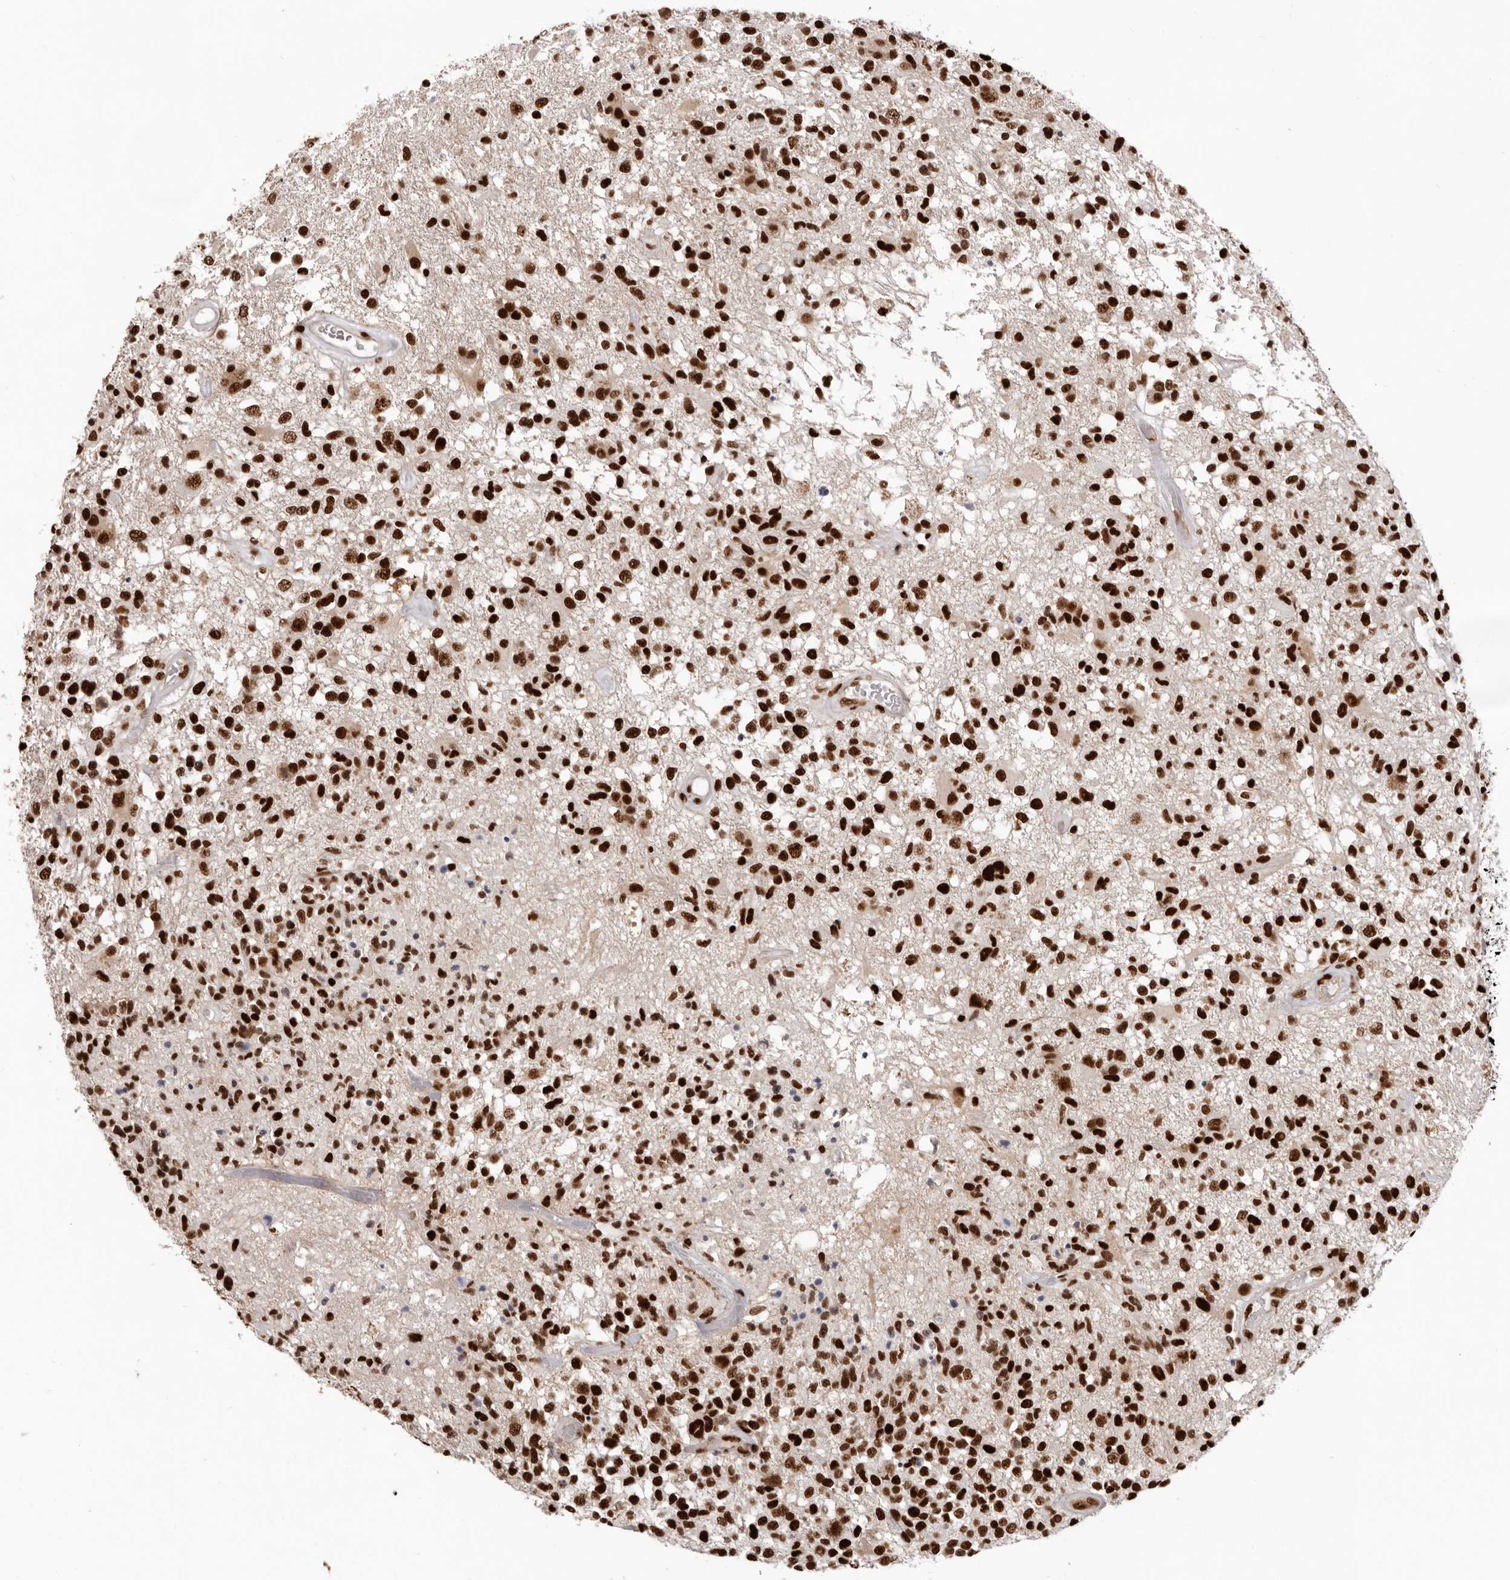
{"staining": {"intensity": "strong", "quantity": ">75%", "location": "nuclear"}, "tissue": "glioma", "cell_type": "Tumor cells", "image_type": "cancer", "snomed": [{"axis": "morphology", "description": "Glioma, malignant, High grade"}, {"axis": "morphology", "description": "Glioblastoma, NOS"}, {"axis": "topography", "description": "Brain"}], "caption": "Strong nuclear positivity for a protein is present in about >75% of tumor cells of glioma using immunohistochemistry (IHC).", "gene": "CHTOP", "patient": {"sex": "male", "age": 60}}